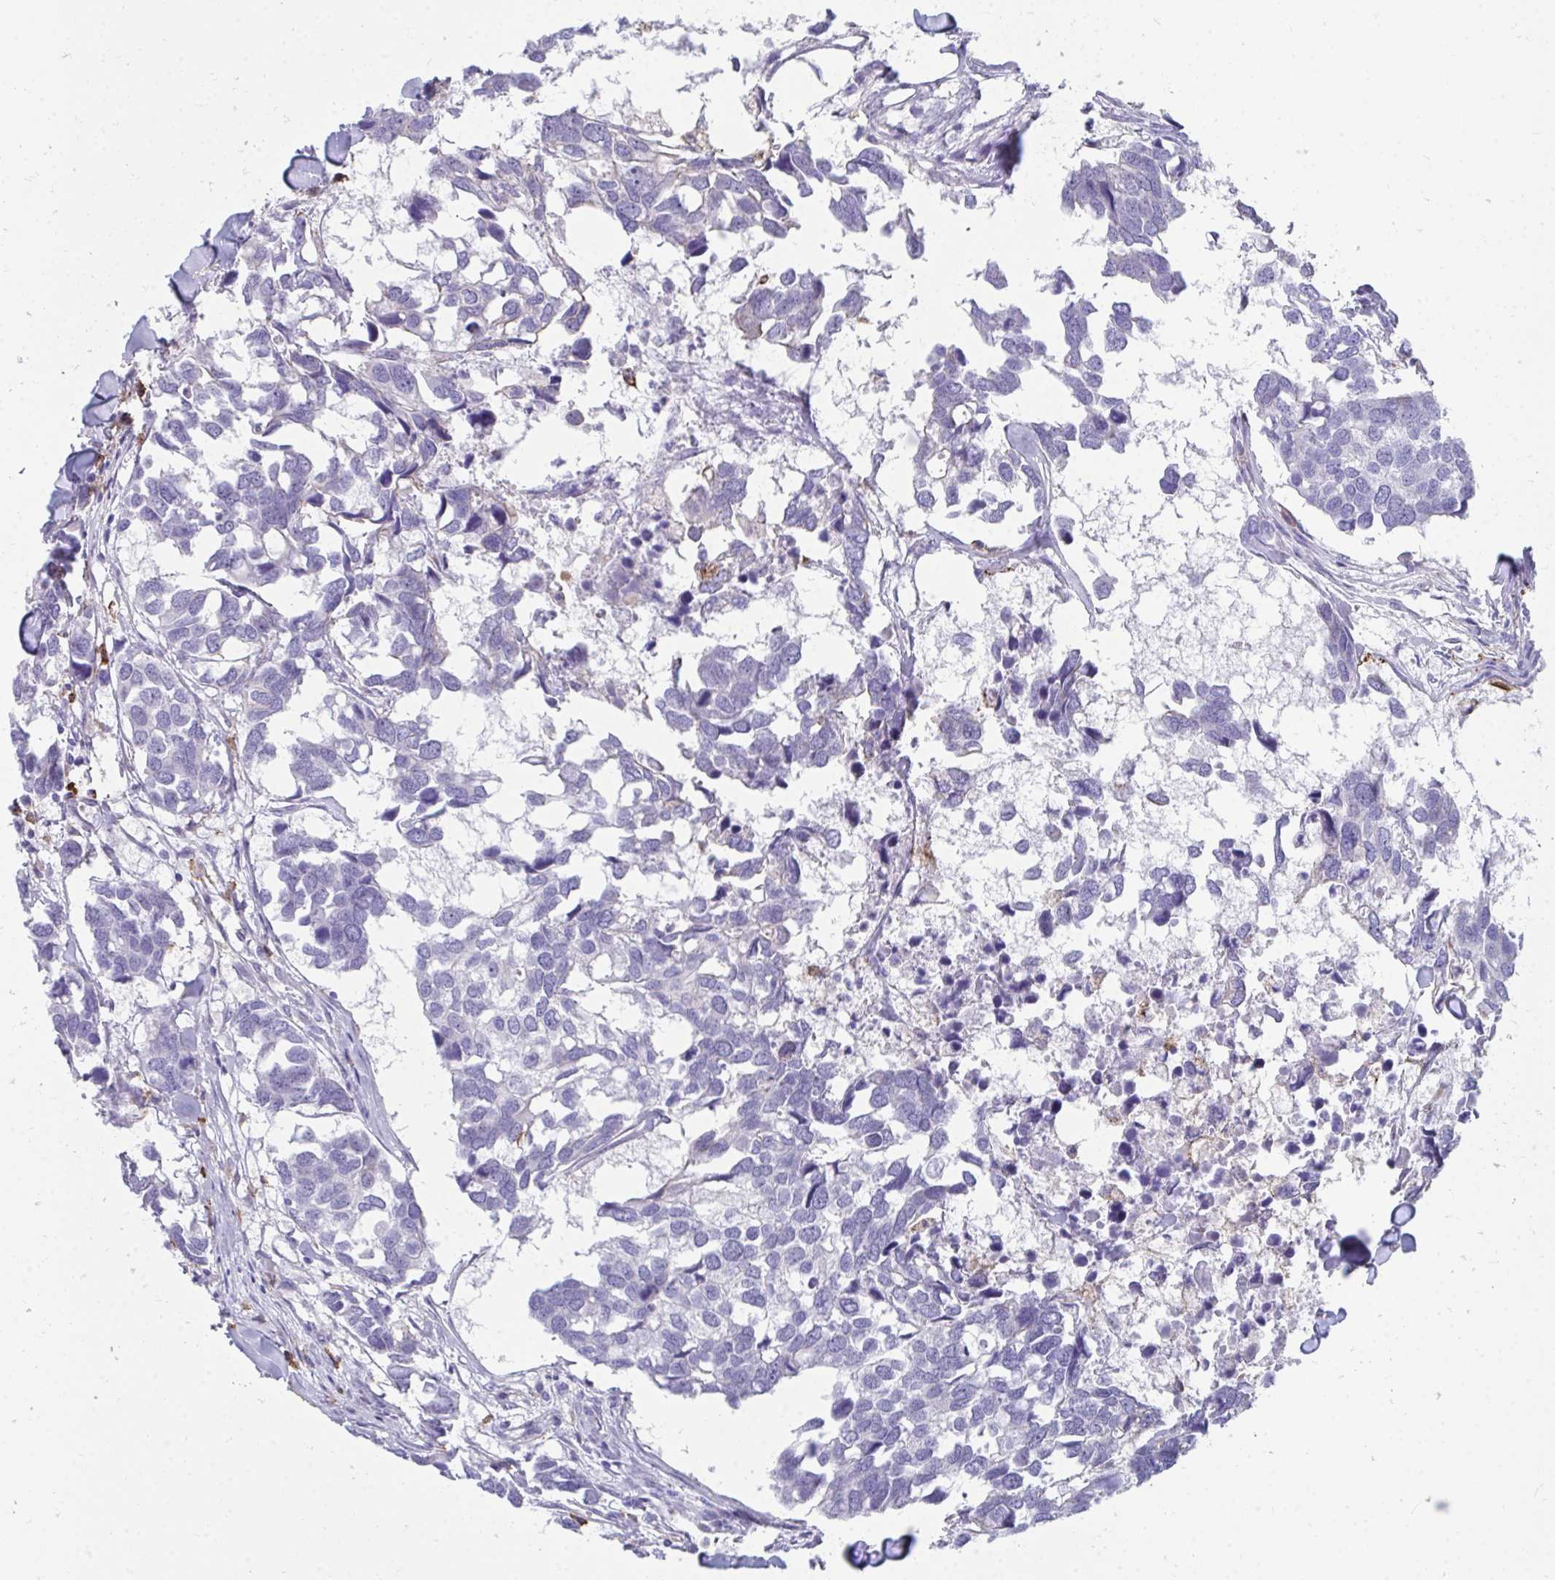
{"staining": {"intensity": "negative", "quantity": "none", "location": "none"}, "tissue": "breast cancer", "cell_type": "Tumor cells", "image_type": "cancer", "snomed": [{"axis": "morphology", "description": "Duct carcinoma"}, {"axis": "topography", "description": "Breast"}], "caption": "Tumor cells are negative for protein expression in human breast cancer (intraductal carcinoma).", "gene": "CD163", "patient": {"sex": "female", "age": 83}}